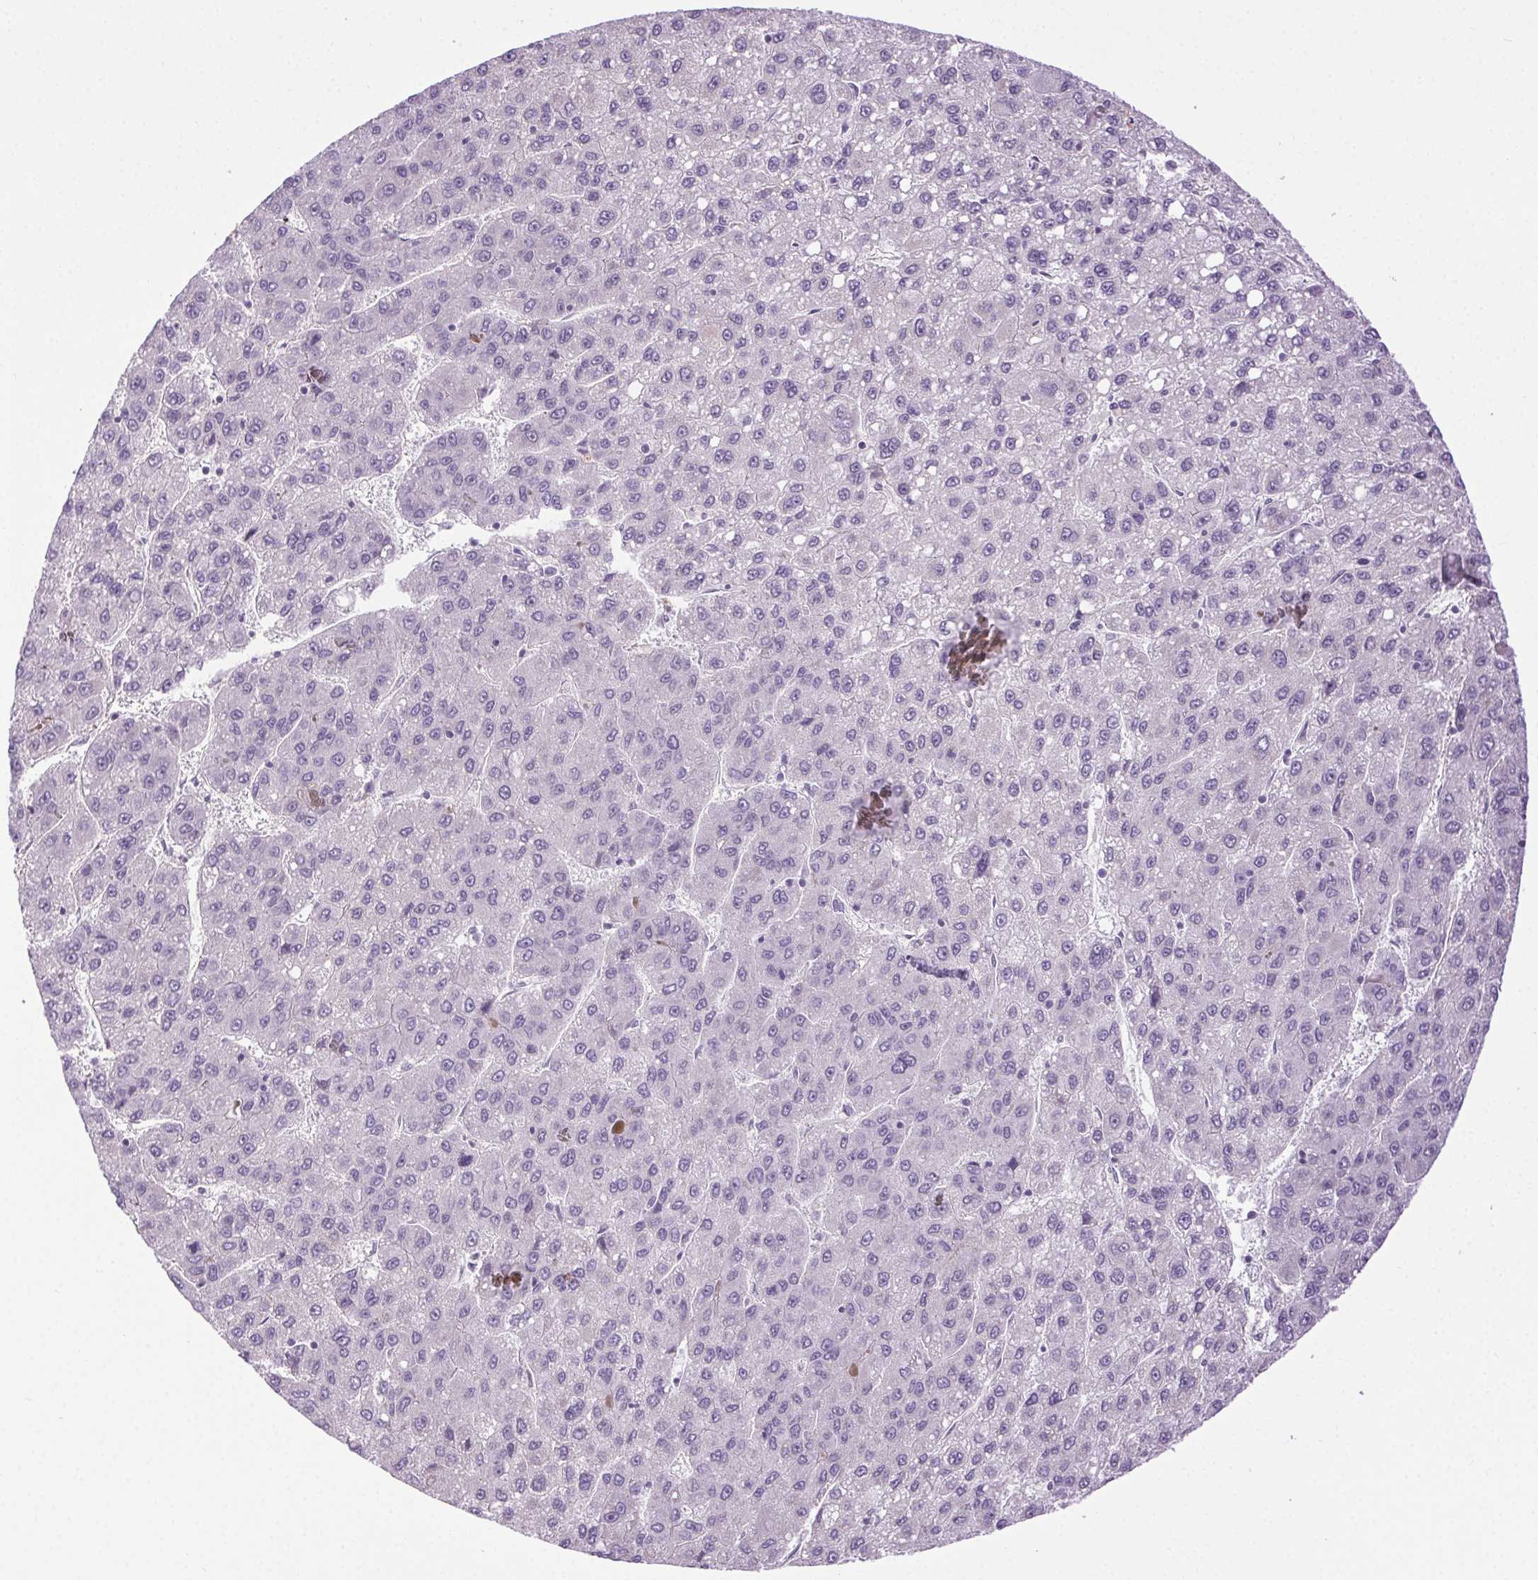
{"staining": {"intensity": "negative", "quantity": "none", "location": "none"}, "tissue": "liver cancer", "cell_type": "Tumor cells", "image_type": "cancer", "snomed": [{"axis": "morphology", "description": "Carcinoma, Hepatocellular, NOS"}, {"axis": "topography", "description": "Liver"}], "caption": "A high-resolution image shows IHC staining of liver hepatocellular carcinoma, which reveals no significant expression in tumor cells. (DAB (3,3'-diaminobenzidine) immunohistochemistry with hematoxylin counter stain).", "gene": "SYT11", "patient": {"sex": "female", "age": 82}}